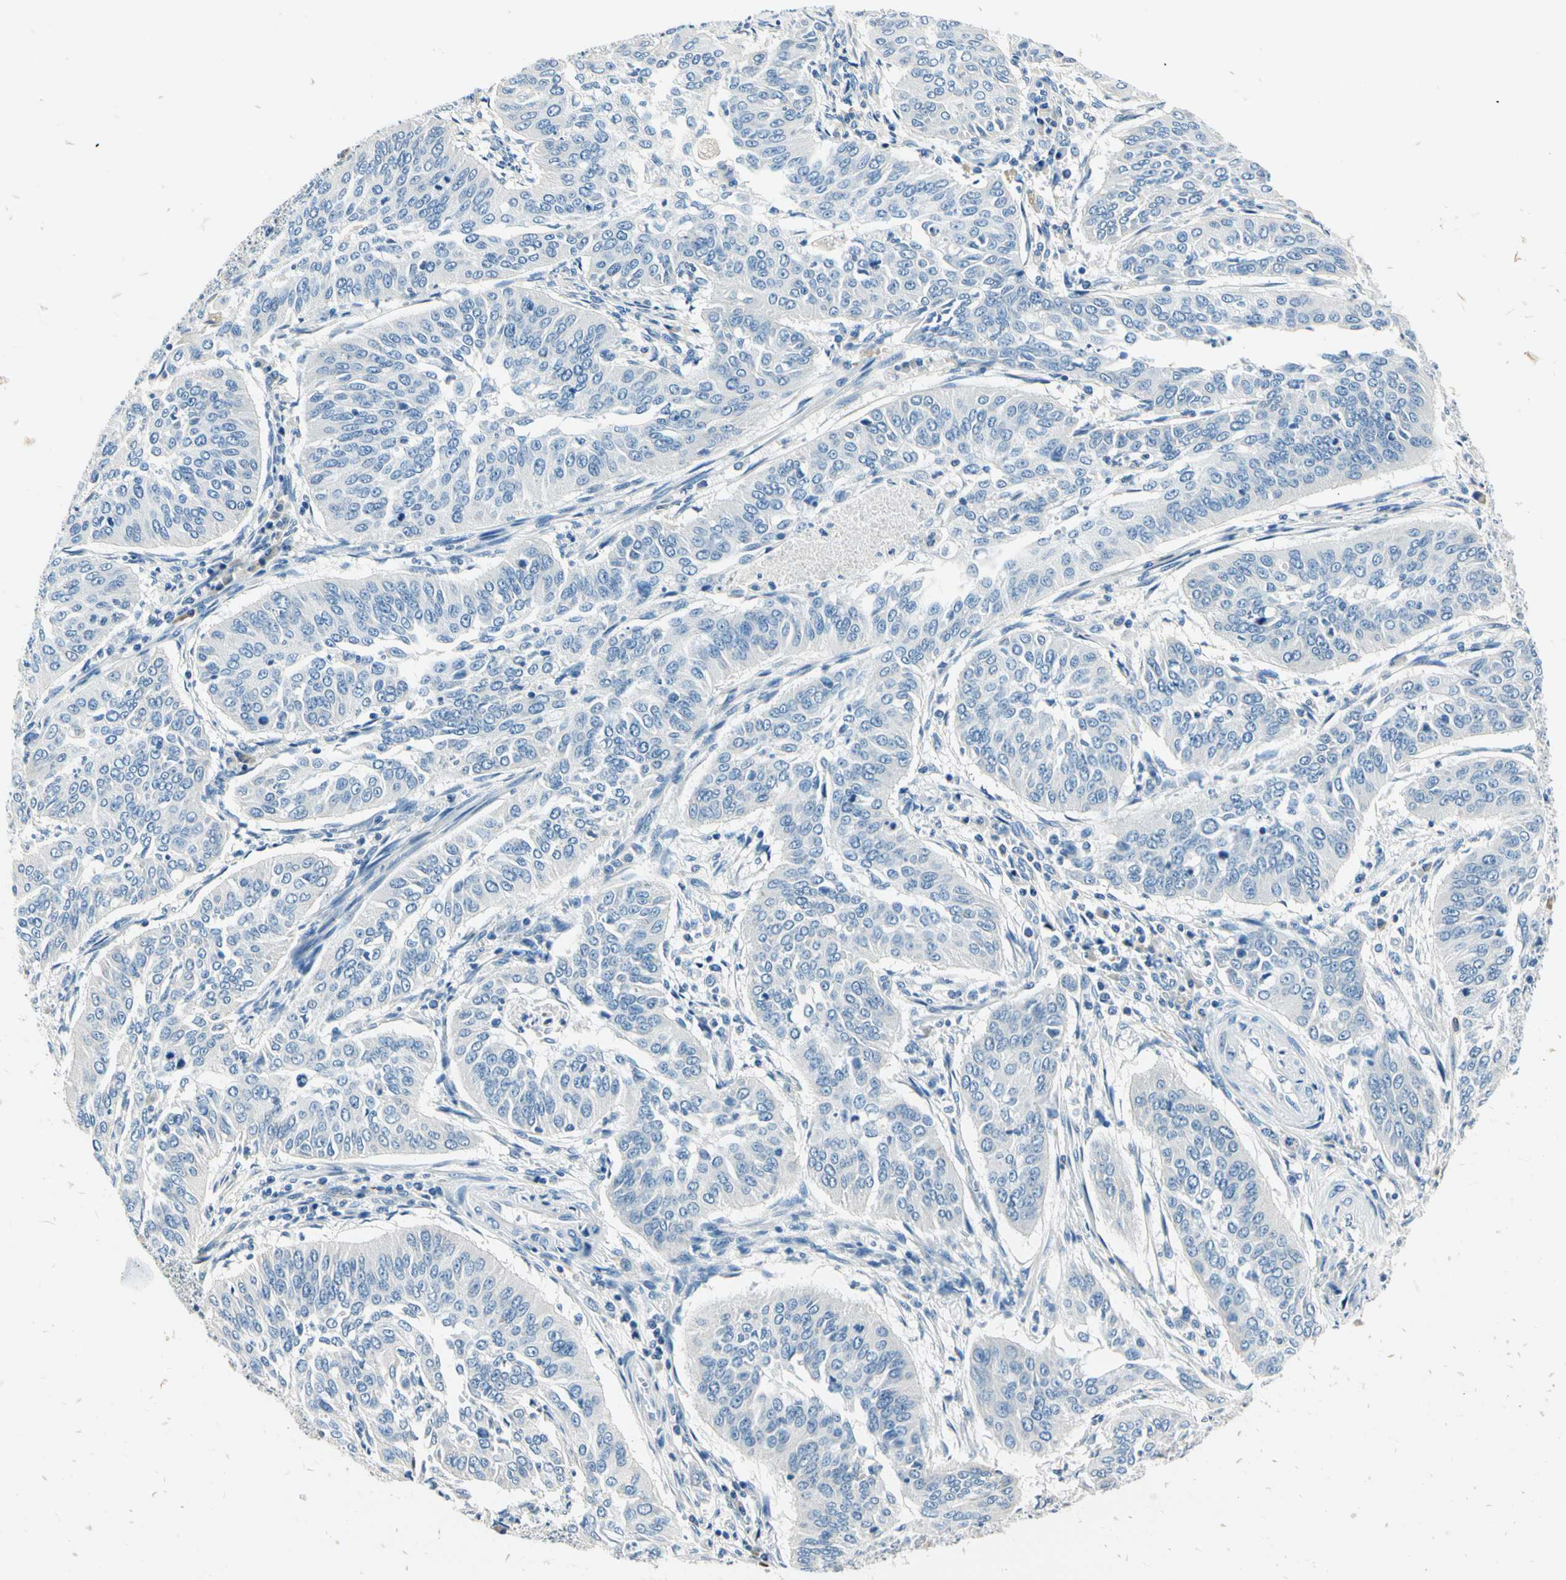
{"staining": {"intensity": "negative", "quantity": "none", "location": "none"}, "tissue": "cervical cancer", "cell_type": "Tumor cells", "image_type": "cancer", "snomed": [{"axis": "morphology", "description": "Normal tissue, NOS"}, {"axis": "morphology", "description": "Squamous cell carcinoma, NOS"}, {"axis": "topography", "description": "Cervix"}], "caption": "There is no significant staining in tumor cells of cervical squamous cell carcinoma.", "gene": "TGFBR3", "patient": {"sex": "female", "age": 39}}